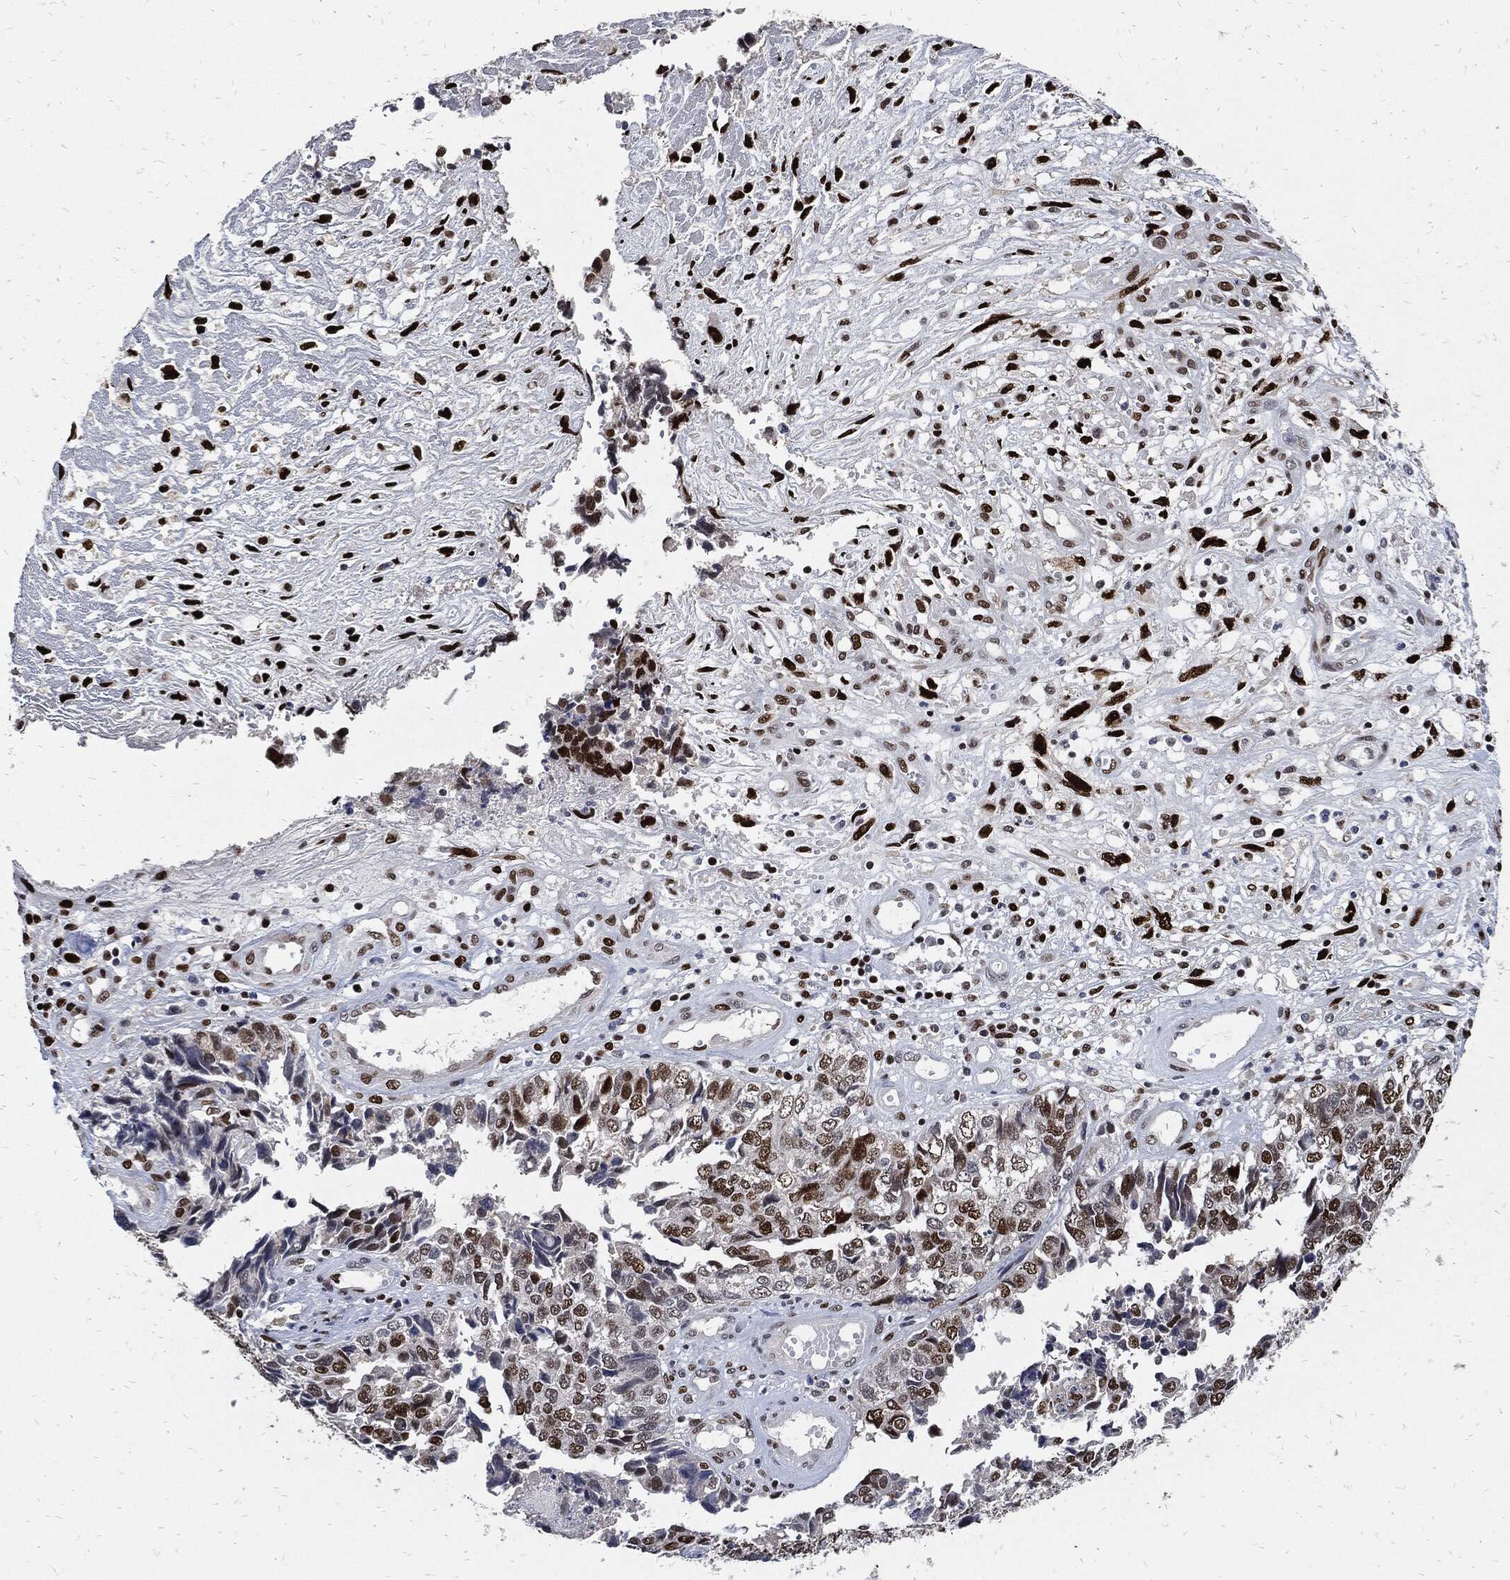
{"staining": {"intensity": "strong", "quantity": "25%-75%", "location": "nuclear"}, "tissue": "cervical cancer", "cell_type": "Tumor cells", "image_type": "cancer", "snomed": [{"axis": "morphology", "description": "Squamous cell carcinoma, NOS"}, {"axis": "topography", "description": "Cervix"}], "caption": "Immunohistochemistry image of neoplastic tissue: human cervical cancer (squamous cell carcinoma) stained using immunohistochemistry (IHC) exhibits high levels of strong protein expression localized specifically in the nuclear of tumor cells, appearing as a nuclear brown color.", "gene": "JUN", "patient": {"sex": "female", "age": 63}}